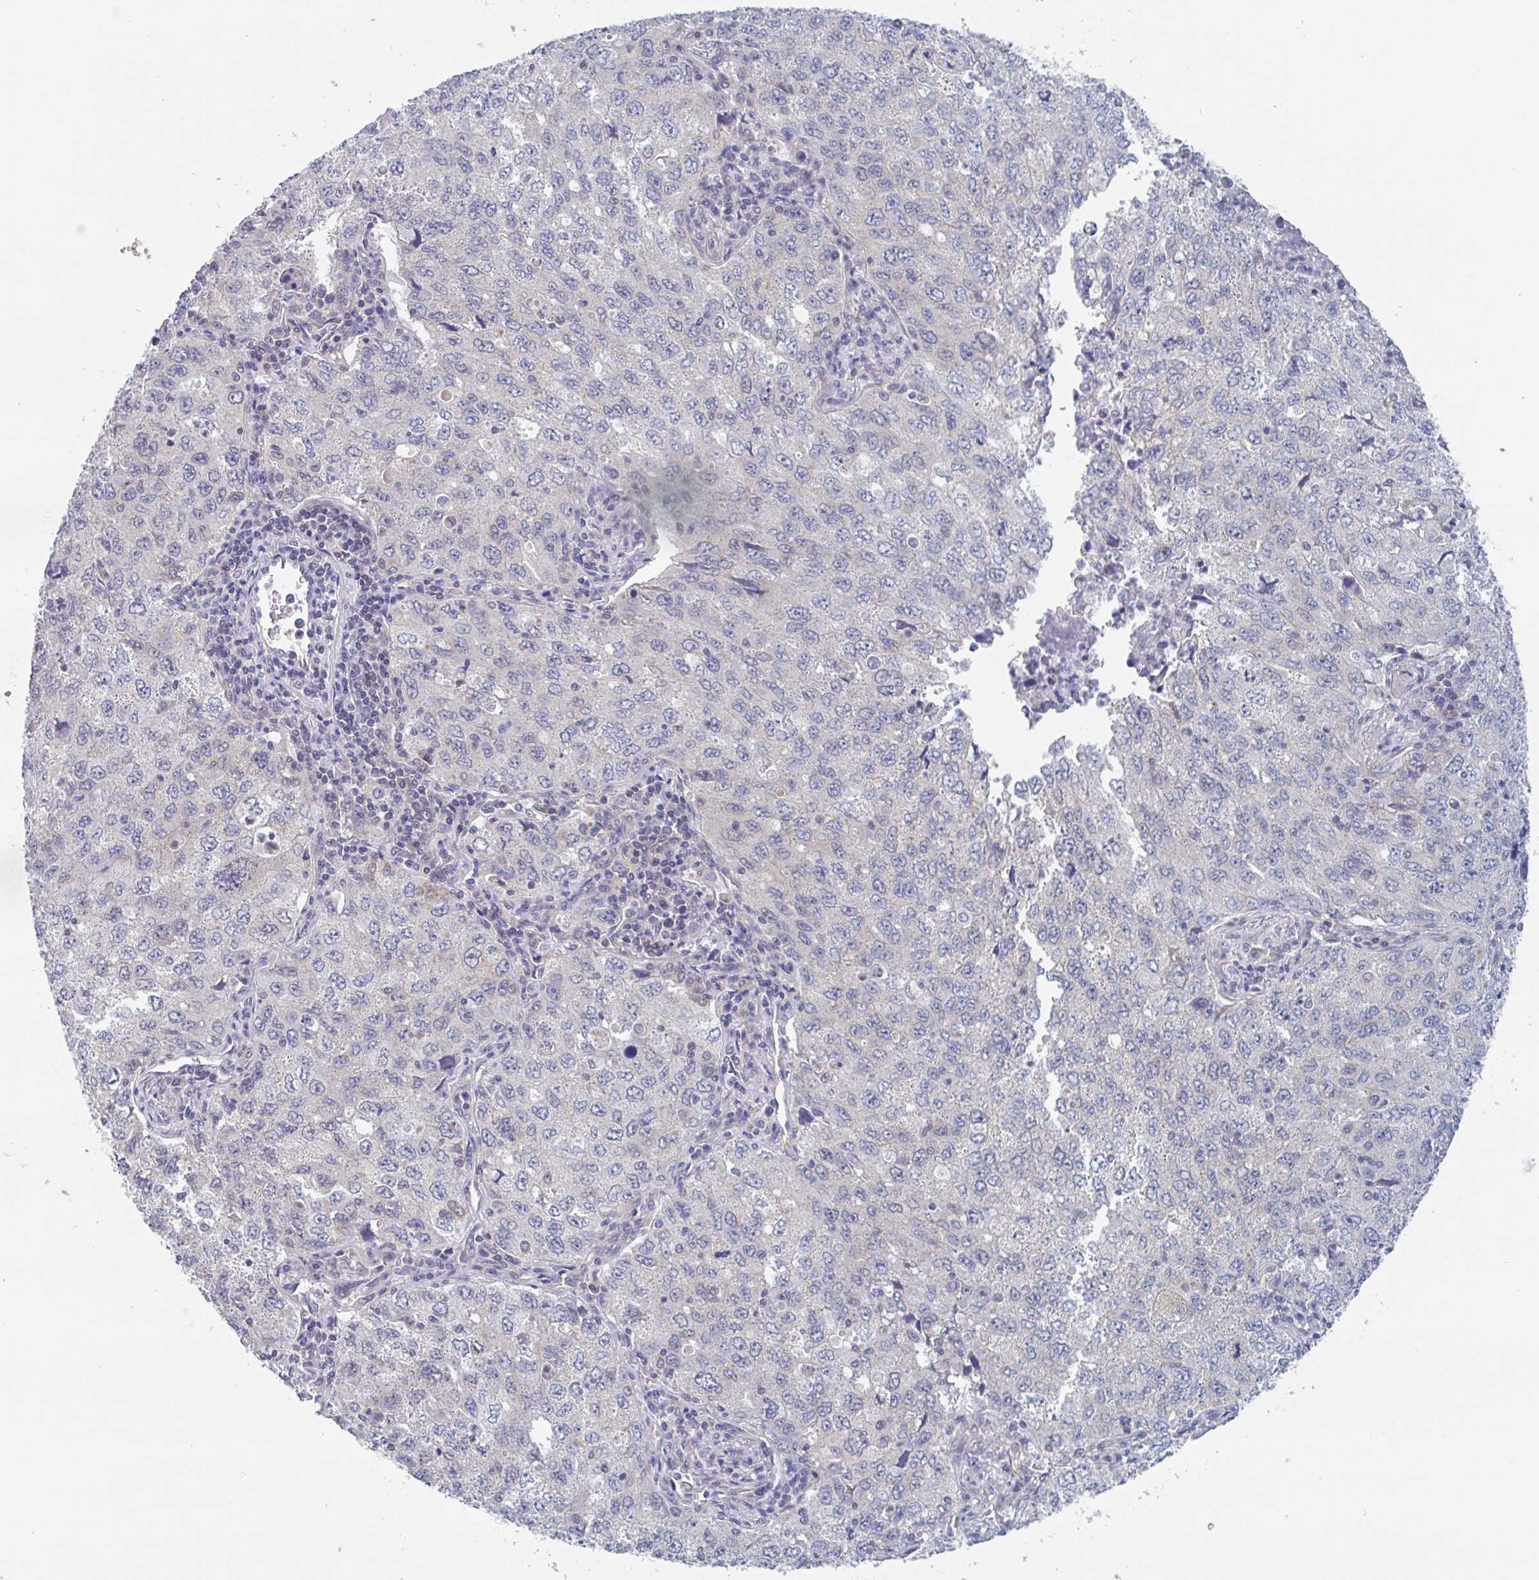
{"staining": {"intensity": "negative", "quantity": "none", "location": "none"}, "tissue": "lung cancer", "cell_type": "Tumor cells", "image_type": "cancer", "snomed": [{"axis": "morphology", "description": "Adenocarcinoma, NOS"}, {"axis": "topography", "description": "Lung"}], "caption": "Immunohistochemical staining of adenocarcinoma (lung) displays no significant positivity in tumor cells. (Immunohistochemistry (ihc), brightfield microscopy, high magnification).", "gene": "SURF1", "patient": {"sex": "female", "age": 57}}